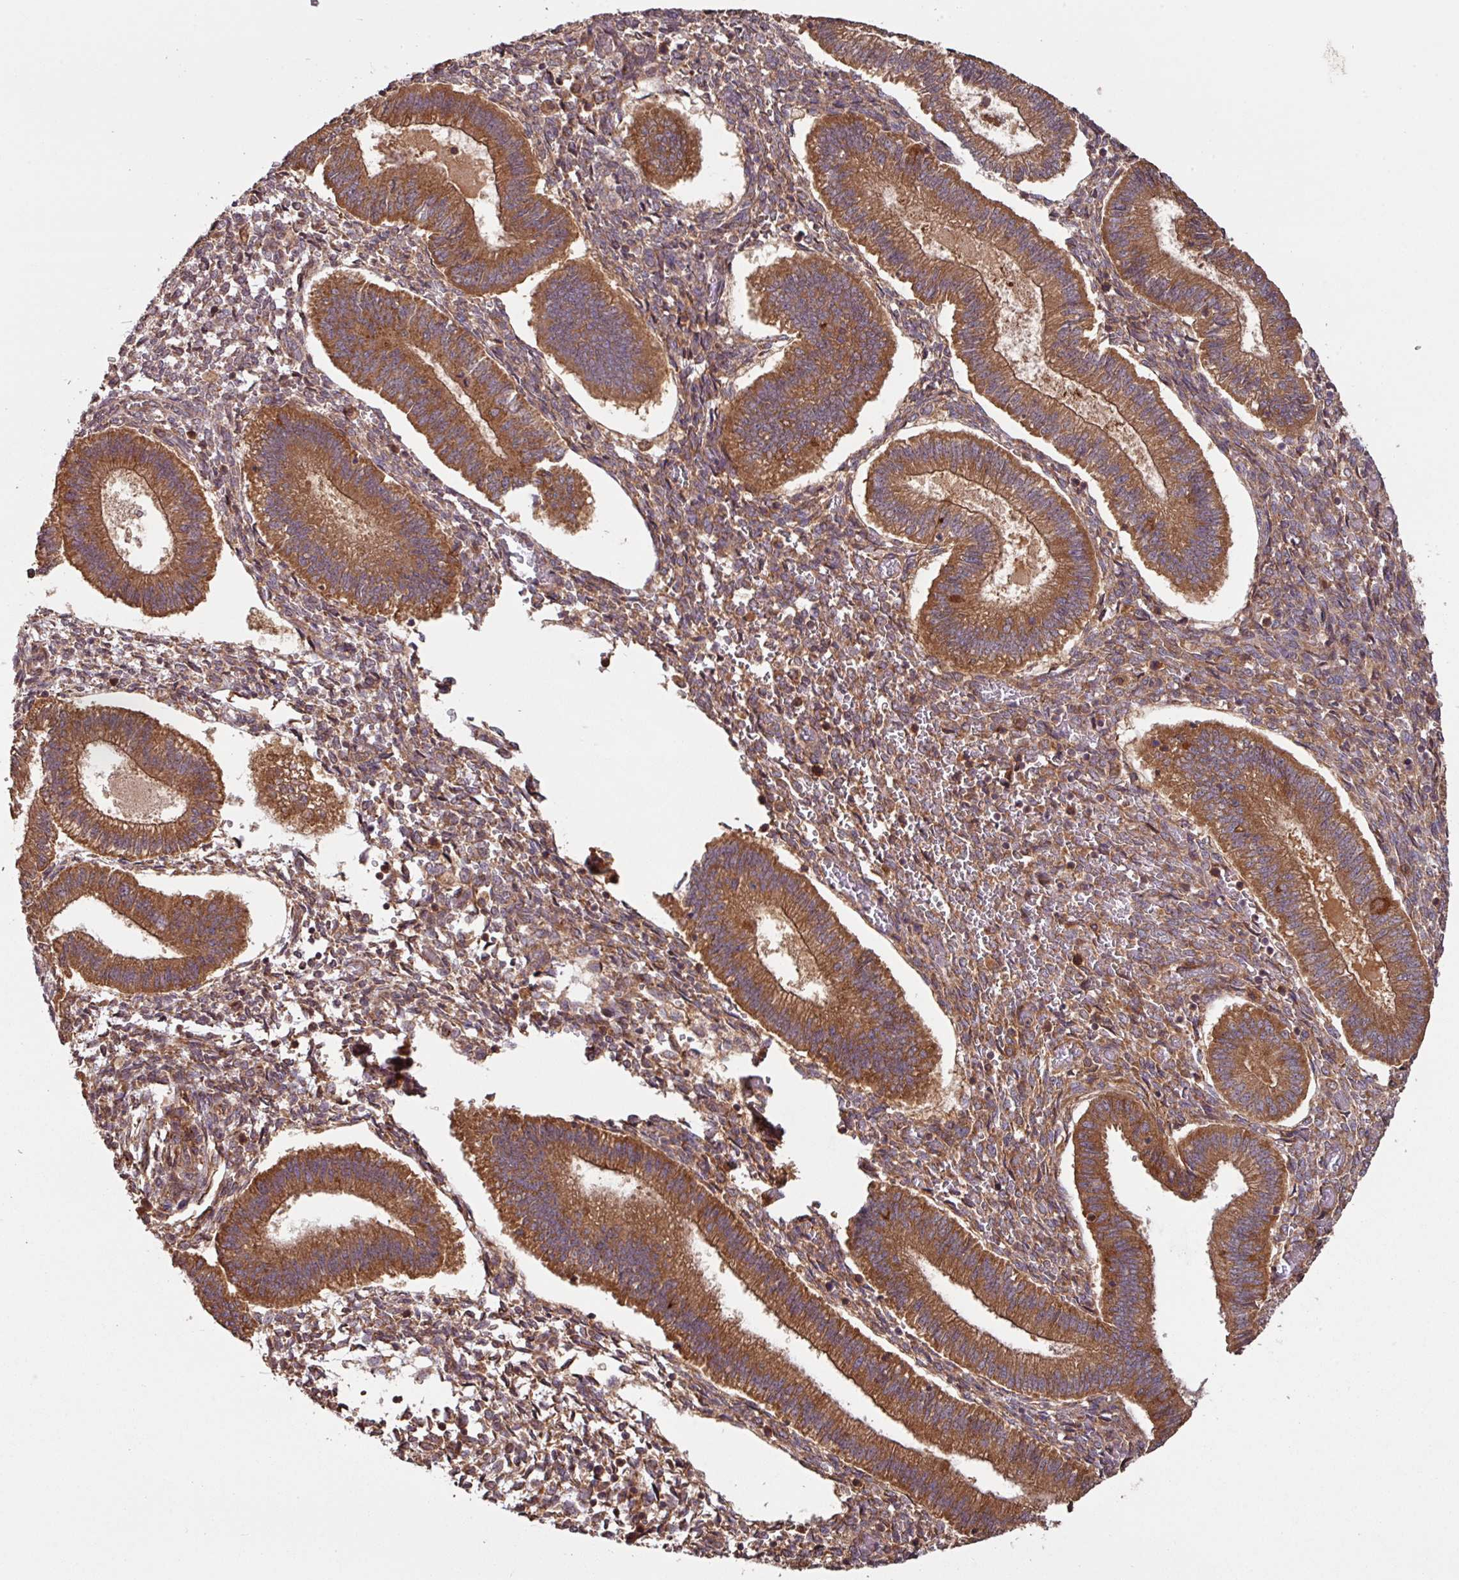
{"staining": {"intensity": "moderate", "quantity": ">75%", "location": "cytoplasmic/membranous"}, "tissue": "endometrium", "cell_type": "Cells in endometrial stroma", "image_type": "normal", "snomed": [{"axis": "morphology", "description": "Normal tissue, NOS"}, {"axis": "topography", "description": "Endometrium"}], "caption": "IHC (DAB) staining of benign human endometrium exhibits moderate cytoplasmic/membranous protein staining in about >75% of cells in endometrial stroma.", "gene": "MRRF", "patient": {"sex": "female", "age": 25}}